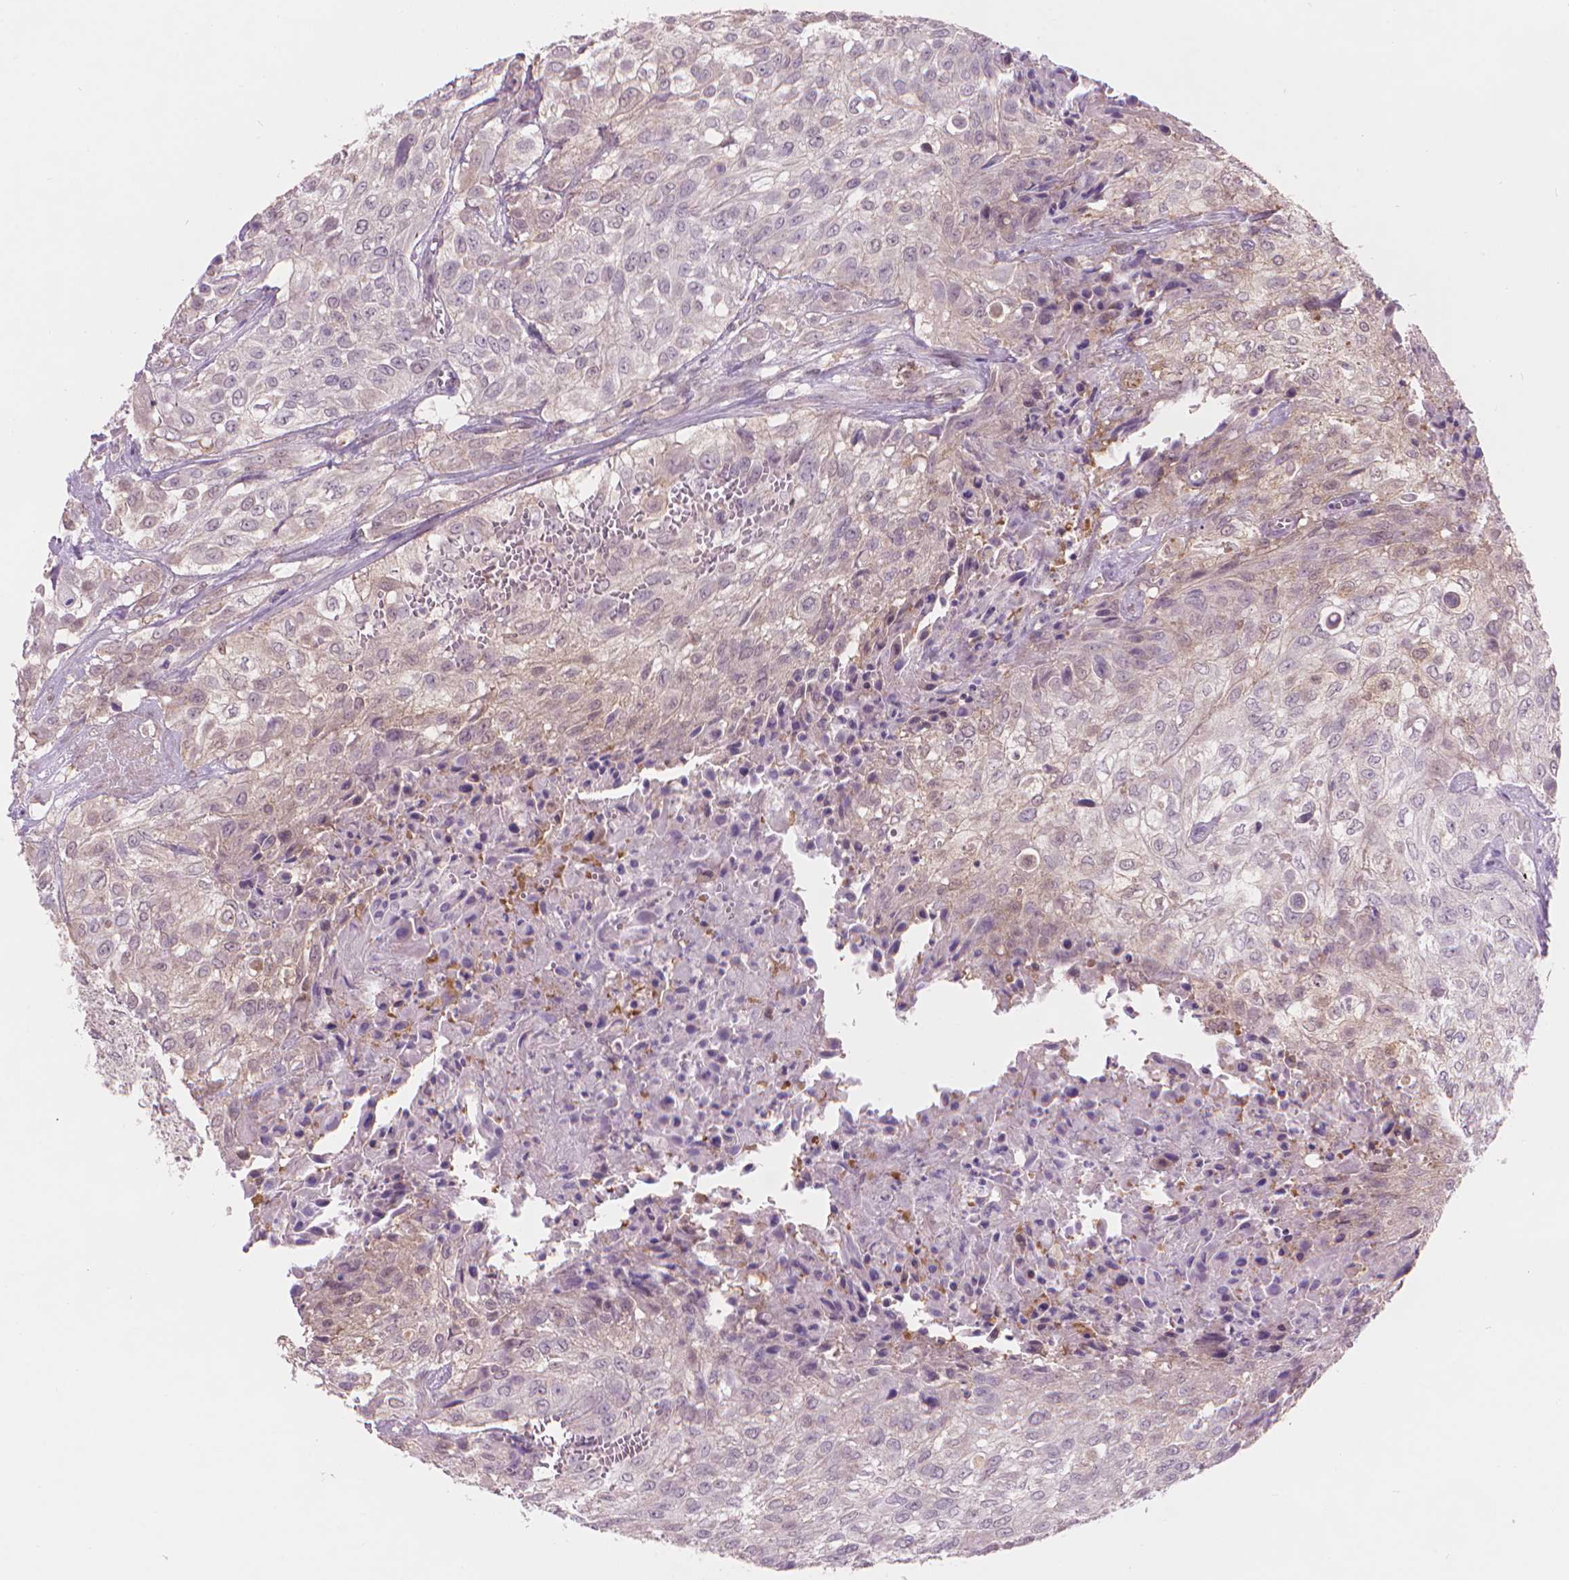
{"staining": {"intensity": "negative", "quantity": "none", "location": "none"}, "tissue": "urothelial cancer", "cell_type": "Tumor cells", "image_type": "cancer", "snomed": [{"axis": "morphology", "description": "Urothelial carcinoma, High grade"}, {"axis": "topography", "description": "Urinary bladder"}], "caption": "A micrograph of human urothelial cancer is negative for staining in tumor cells.", "gene": "ENO2", "patient": {"sex": "male", "age": 57}}